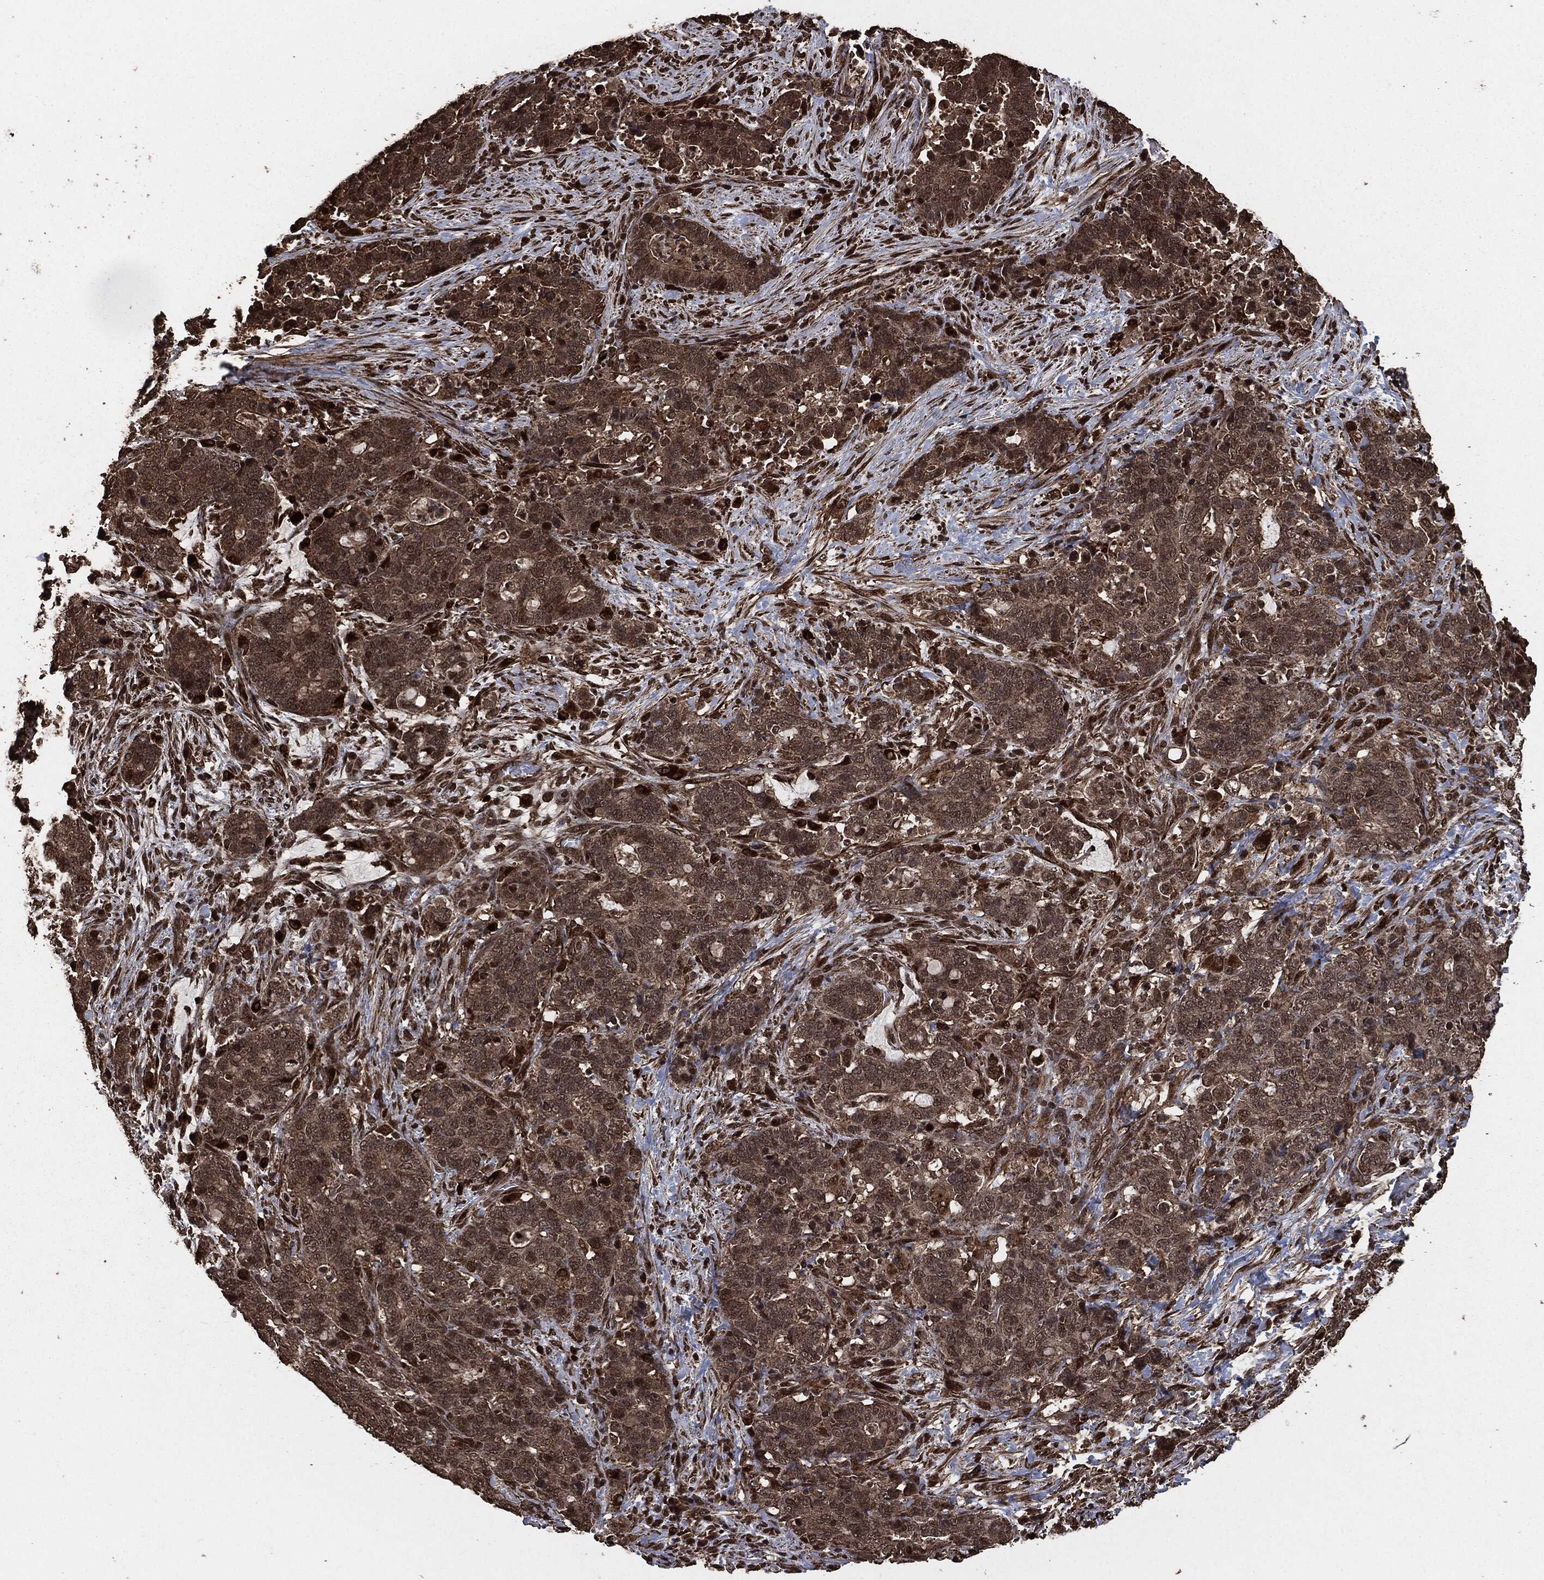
{"staining": {"intensity": "moderate", "quantity": "<25%", "location": "cytoplasmic/membranous,nuclear"}, "tissue": "stomach cancer", "cell_type": "Tumor cells", "image_type": "cancer", "snomed": [{"axis": "morphology", "description": "Normal tissue, NOS"}, {"axis": "morphology", "description": "Adenocarcinoma, NOS"}, {"axis": "topography", "description": "Stomach"}], "caption": "High-power microscopy captured an IHC histopathology image of stomach adenocarcinoma, revealing moderate cytoplasmic/membranous and nuclear positivity in approximately <25% of tumor cells. The protein of interest is stained brown, and the nuclei are stained in blue (DAB IHC with brightfield microscopy, high magnification).", "gene": "EGFR", "patient": {"sex": "female", "age": 64}}